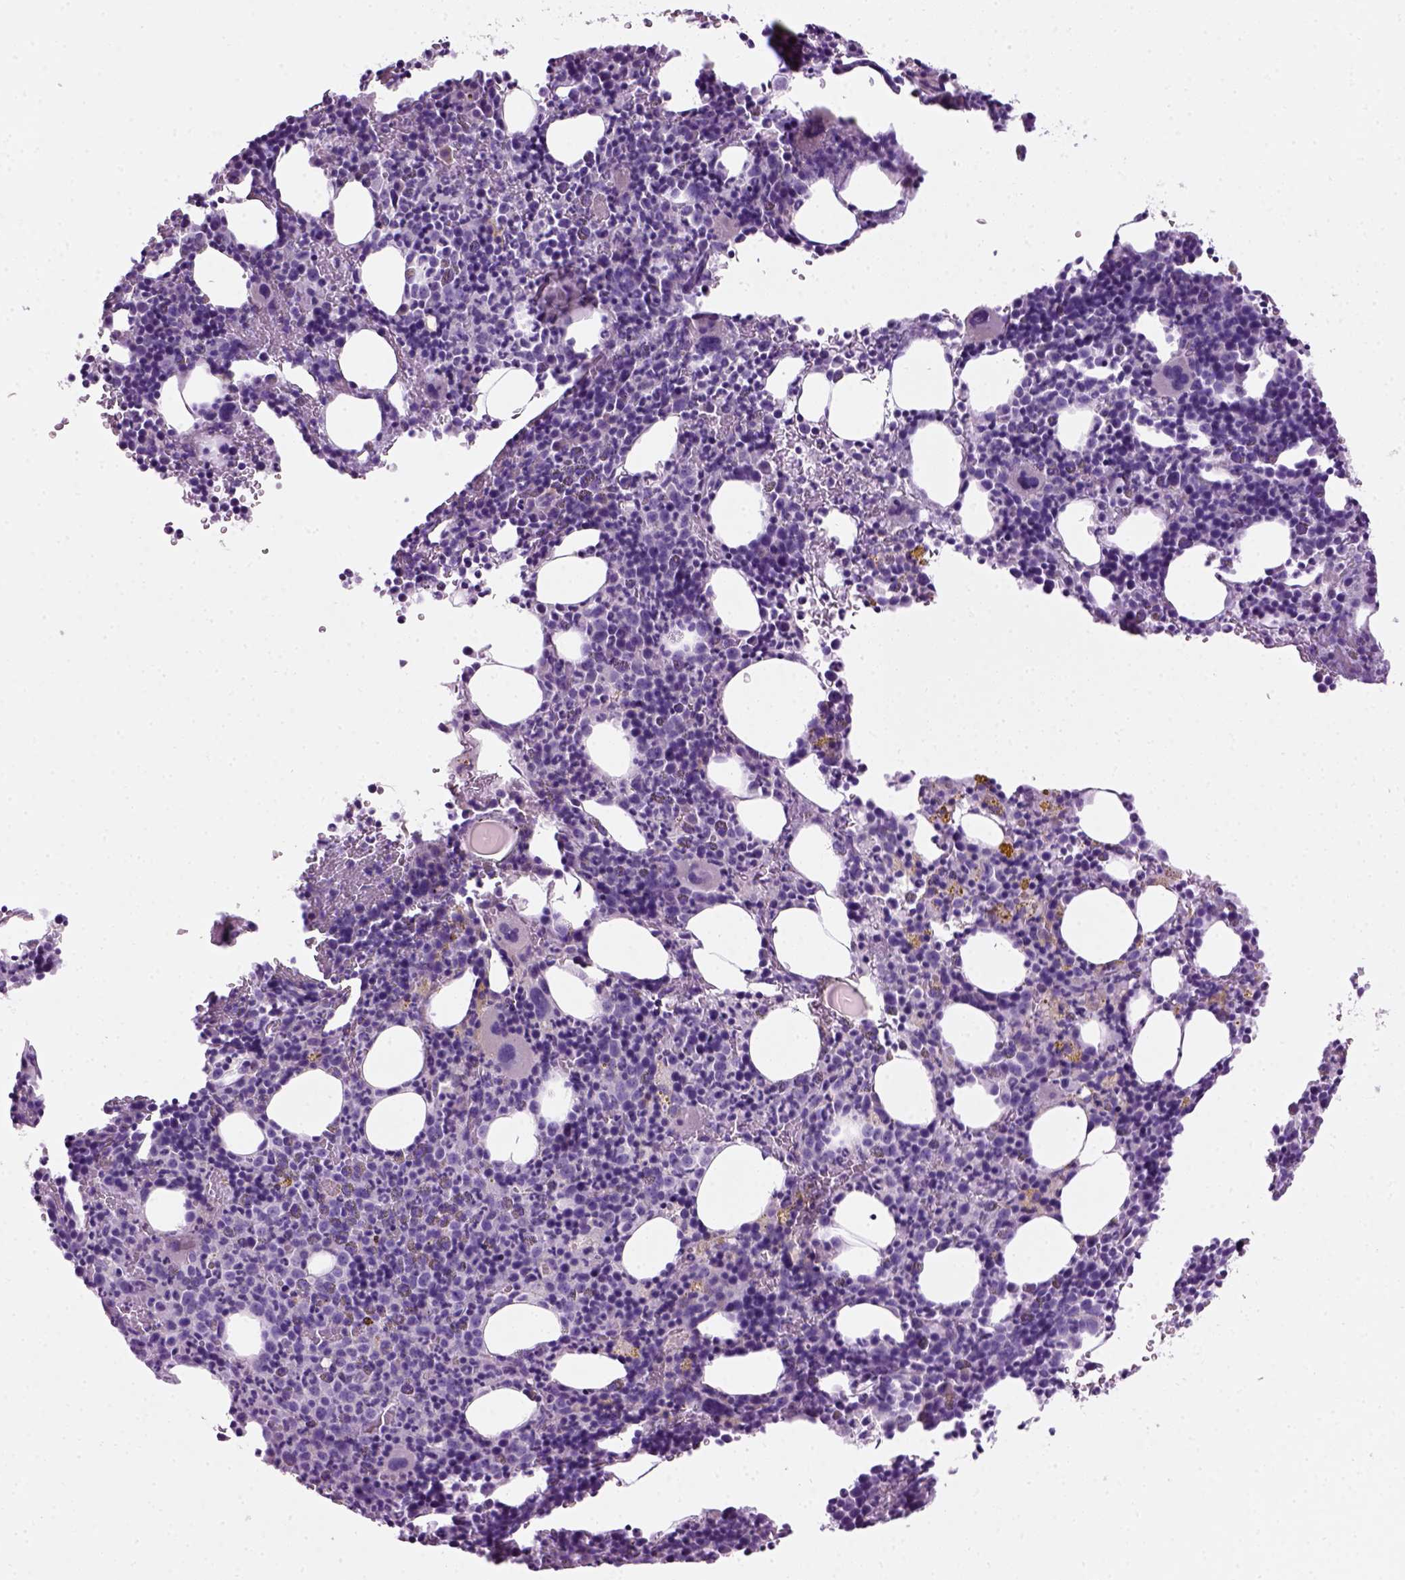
{"staining": {"intensity": "negative", "quantity": "none", "location": "none"}, "tissue": "bone marrow", "cell_type": "Hematopoietic cells", "image_type": "normal", "snomed": [{"axis": "morphology", "description": "Normal tissue, NOS"}, {"axis": "topography", "description": "Bone marrow"}], "caption": "Hematopoietic cells show no significant protein positivity in unremarkable bone marrow. (Stains: DAB immunohistochemistry (IHC) with hematoxylin counter stain, Microscopy: brightfield microscopy at high magnification).", "gene": "GABRB2", "patient": {"sex": "male", "age": 63}}